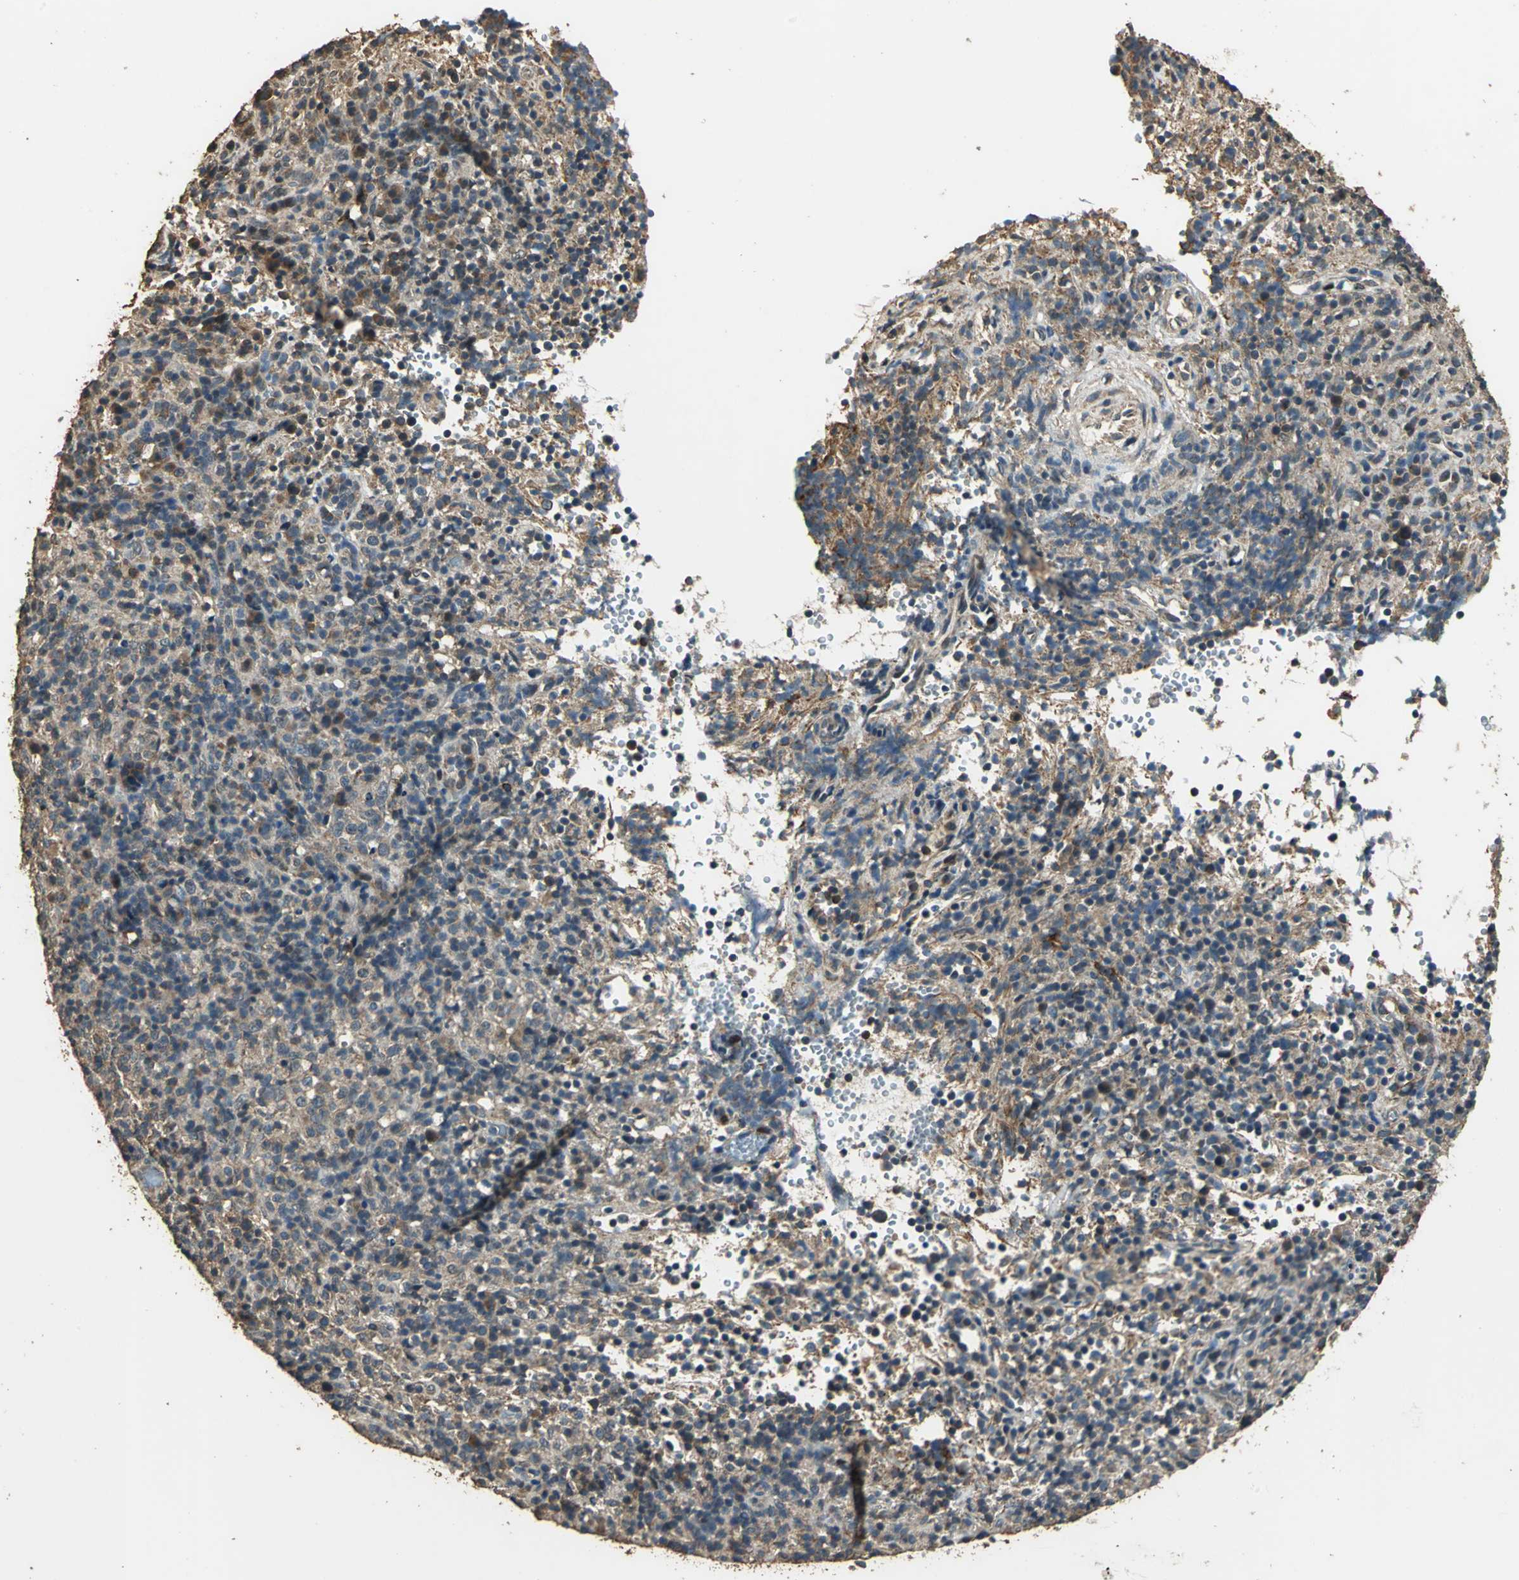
{"staining": {"intensity": "weak", "quantity": ">75%", "location": "cytoplasmic/membranous"}, "tissue": "lymphoma", "cell_type": "Tumor cells", "image_type": "cancer", "snomed": [{"axis": "morphology", "description": "Malignant lymphoma, non-Hodgkin's type, High grade"}, {"axis": "topography", "description": "Lymph node"}], "caption": "Brown immunohistochemical staining in human lymphoma shows weak cytoplasmic/membranous positivity in approximately >75% of tumor cells.", "gene": "TMPRSS4", "patient": {"sex": "female", "age": 76}}